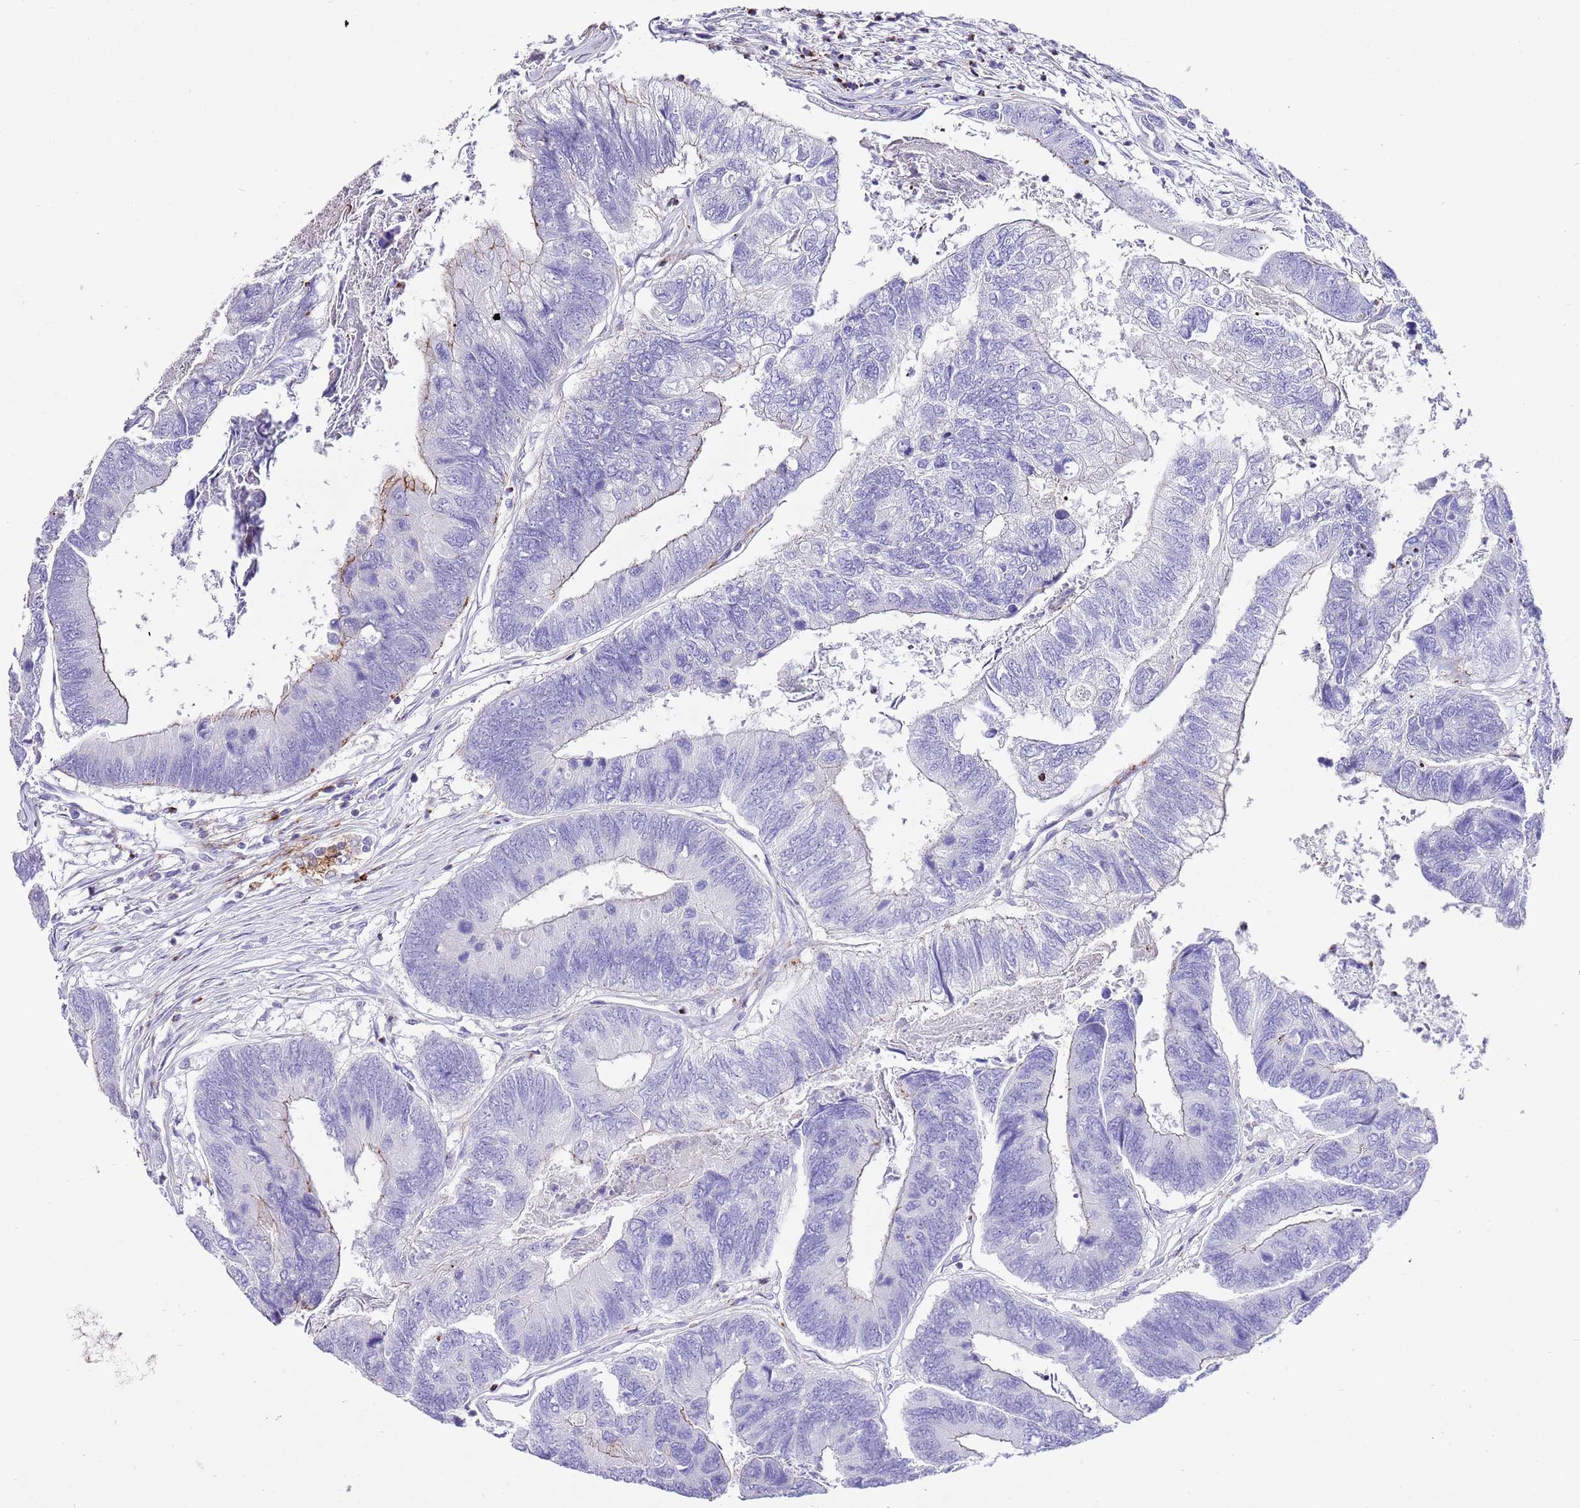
{"staining": {"intensity": "moderate", "quantity": "<25%", "location": "cytoplasmic/membranous"}, "tissue": "colorectal cancer", "cell_type": "Tumor cells", "image_type": "cancer", "snomed": [{"axis": "morphology", "description": "Adenocarcinoma, NOS"}, {"axis": "topography", "description": "Colon"}], "caption": "Brown immunohistochemical staining in colorectal cancer (adenocarcinoma) exhibits moderate cytoplasmic/membranous staining in approximately <25% of tumor cells. (IHC, brightfield microscopy, high magnification).", "gene": "ALDH3A1", "patient": {"sex": "female", "age": 67}}